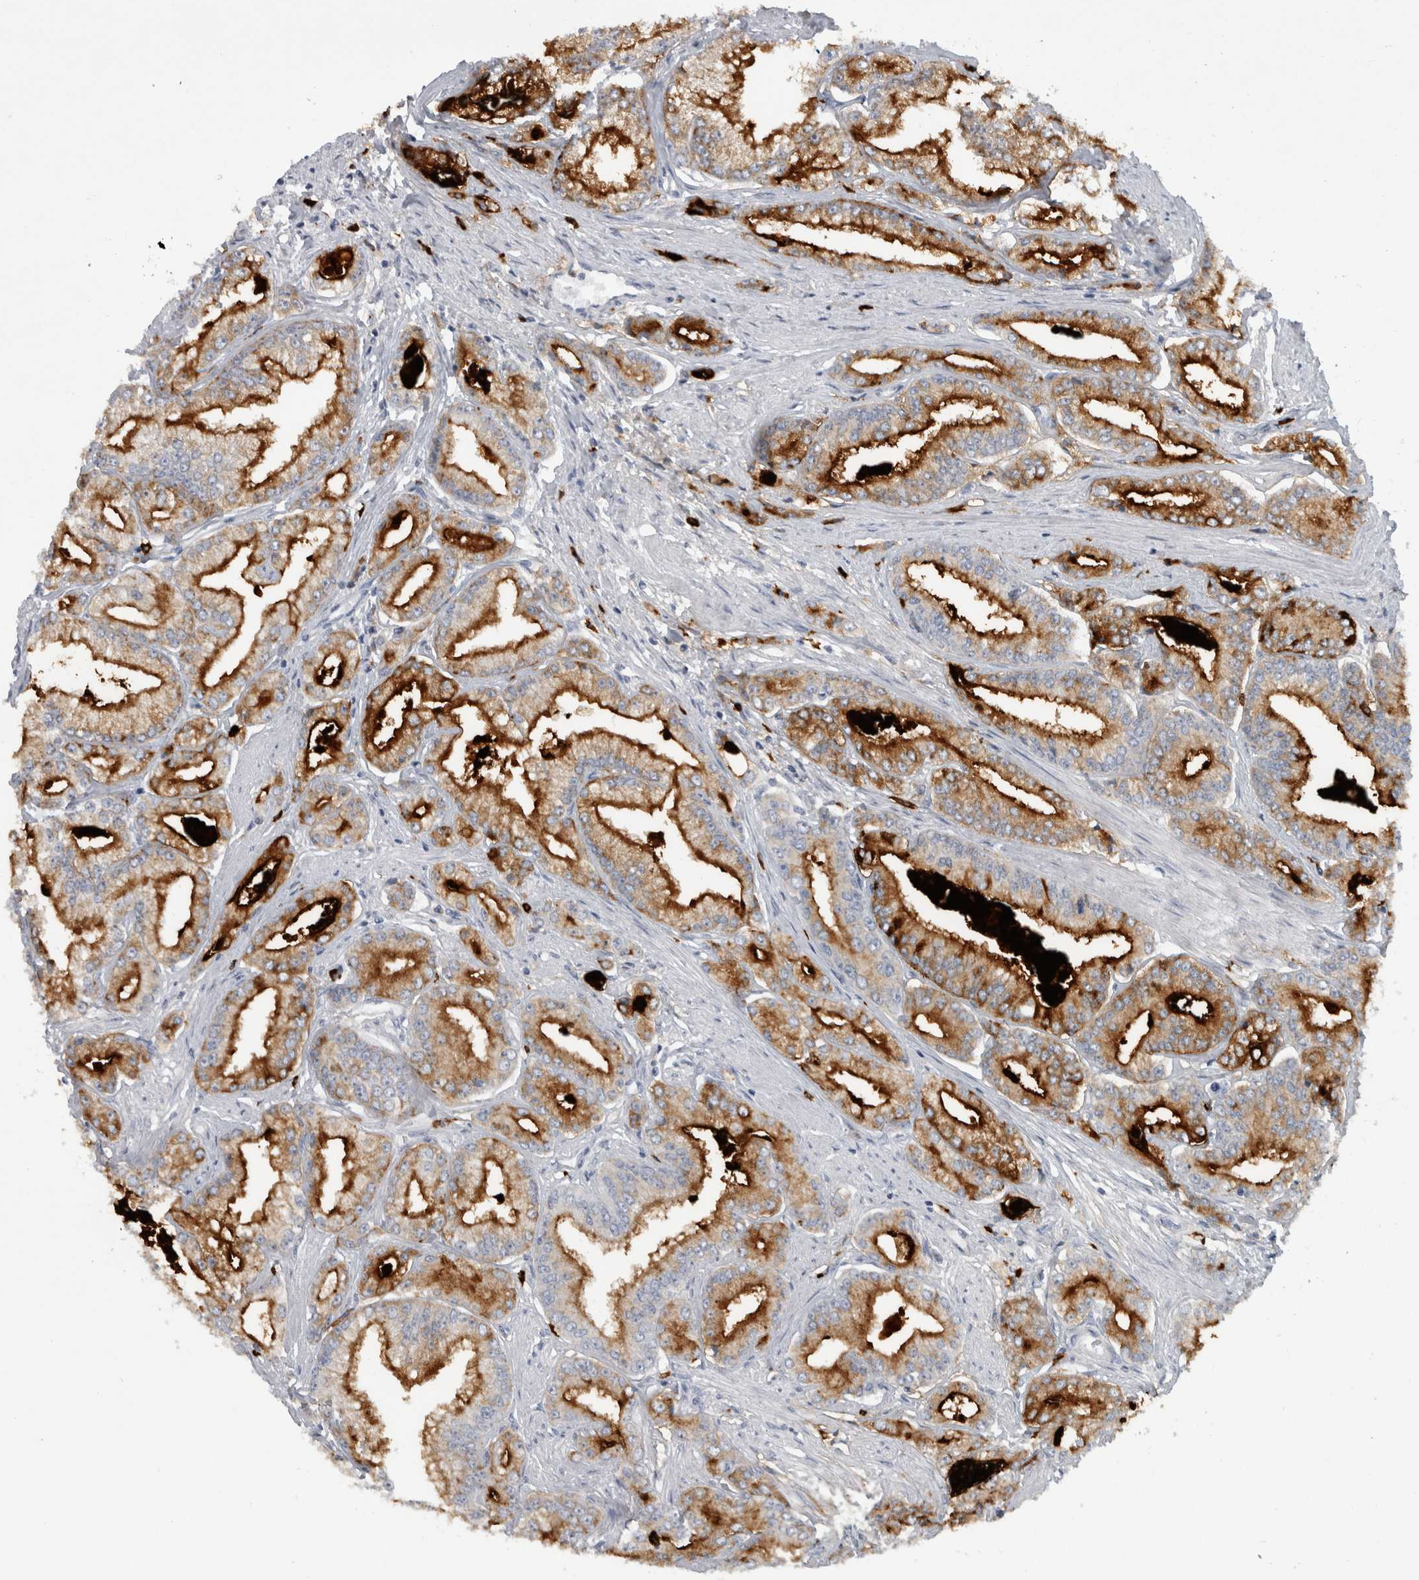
{"staining": {"intensity": "strong", "quantity": ">75%", "location": "cytoplasmic/membranous"}, "tissue": "prostate cancer", "cell_type": "Tumor cells", "image_type": "cancer", "snomed": [{"axis": "morphology", "description": "Adenocarcinoma, Low grade"}, {"axis": "topography", "description": "Prostate"}], "caption": "This is an image of IHC staining of adenocarcinoma (low-grade) (prostate), which shows strong positivity in the cytoplasmic/membranous of tumor cells.", "gene": "CD63", "patient": {"sex": "male", "age": 52}}